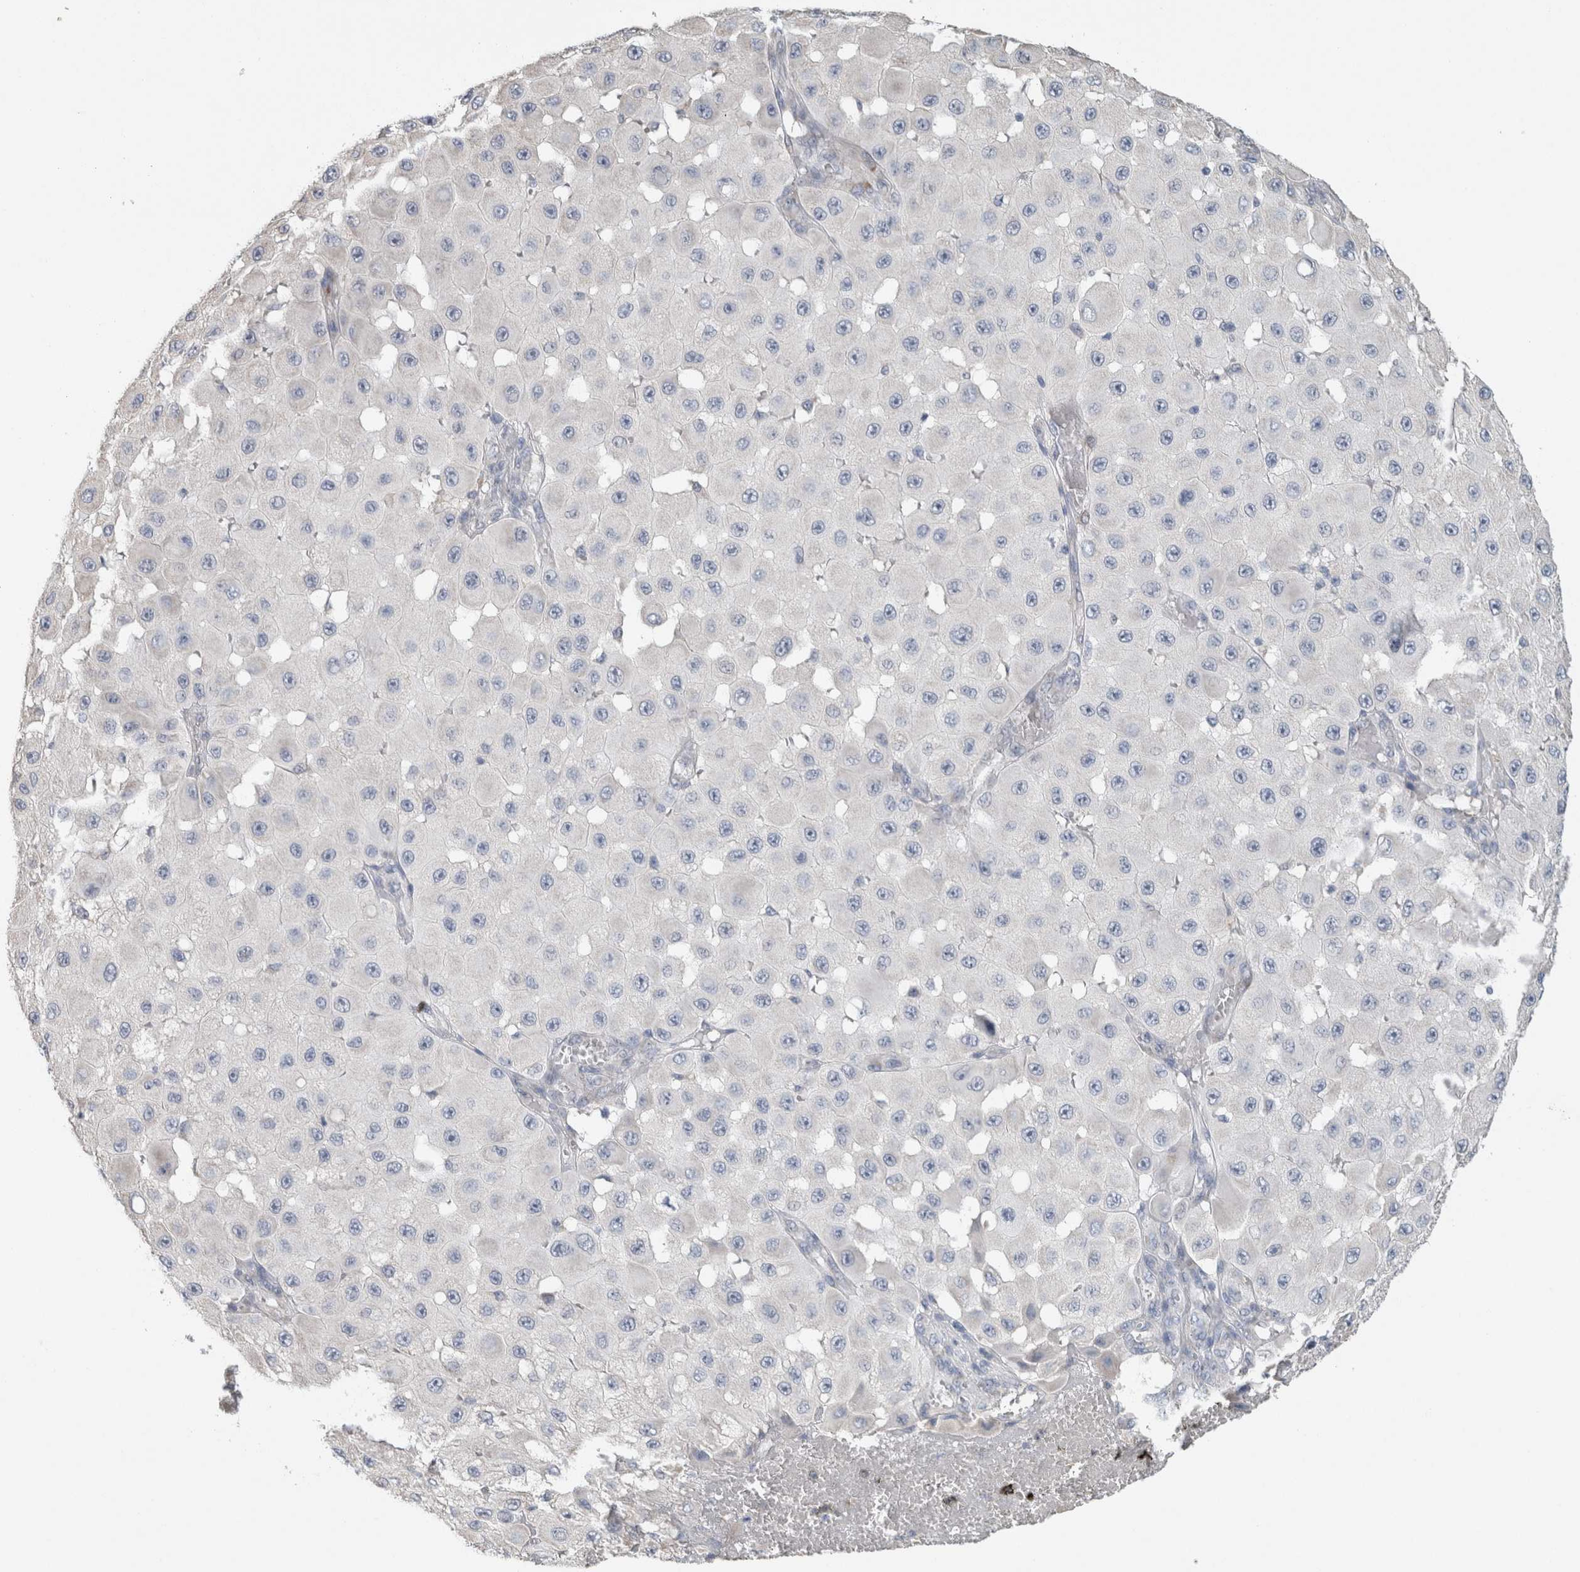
{"staining": {"intensity": "negative", "quantity": "none", "location": "none"}, "tissue": "melanoma", "cell_type": "Tumor cells", "image_type": "cancer", "snomed": [{"axis": "morphology", "description": "Malignant melanoma, NOS"}, {"axis": "topography", "description": "Skin"}], "caption": "This is a histopathology image of IHC staining of melanoma, which shows no expression in tumor cells.", "gene": "NEFM", "patient": {"sex": "female", "age": 81}}